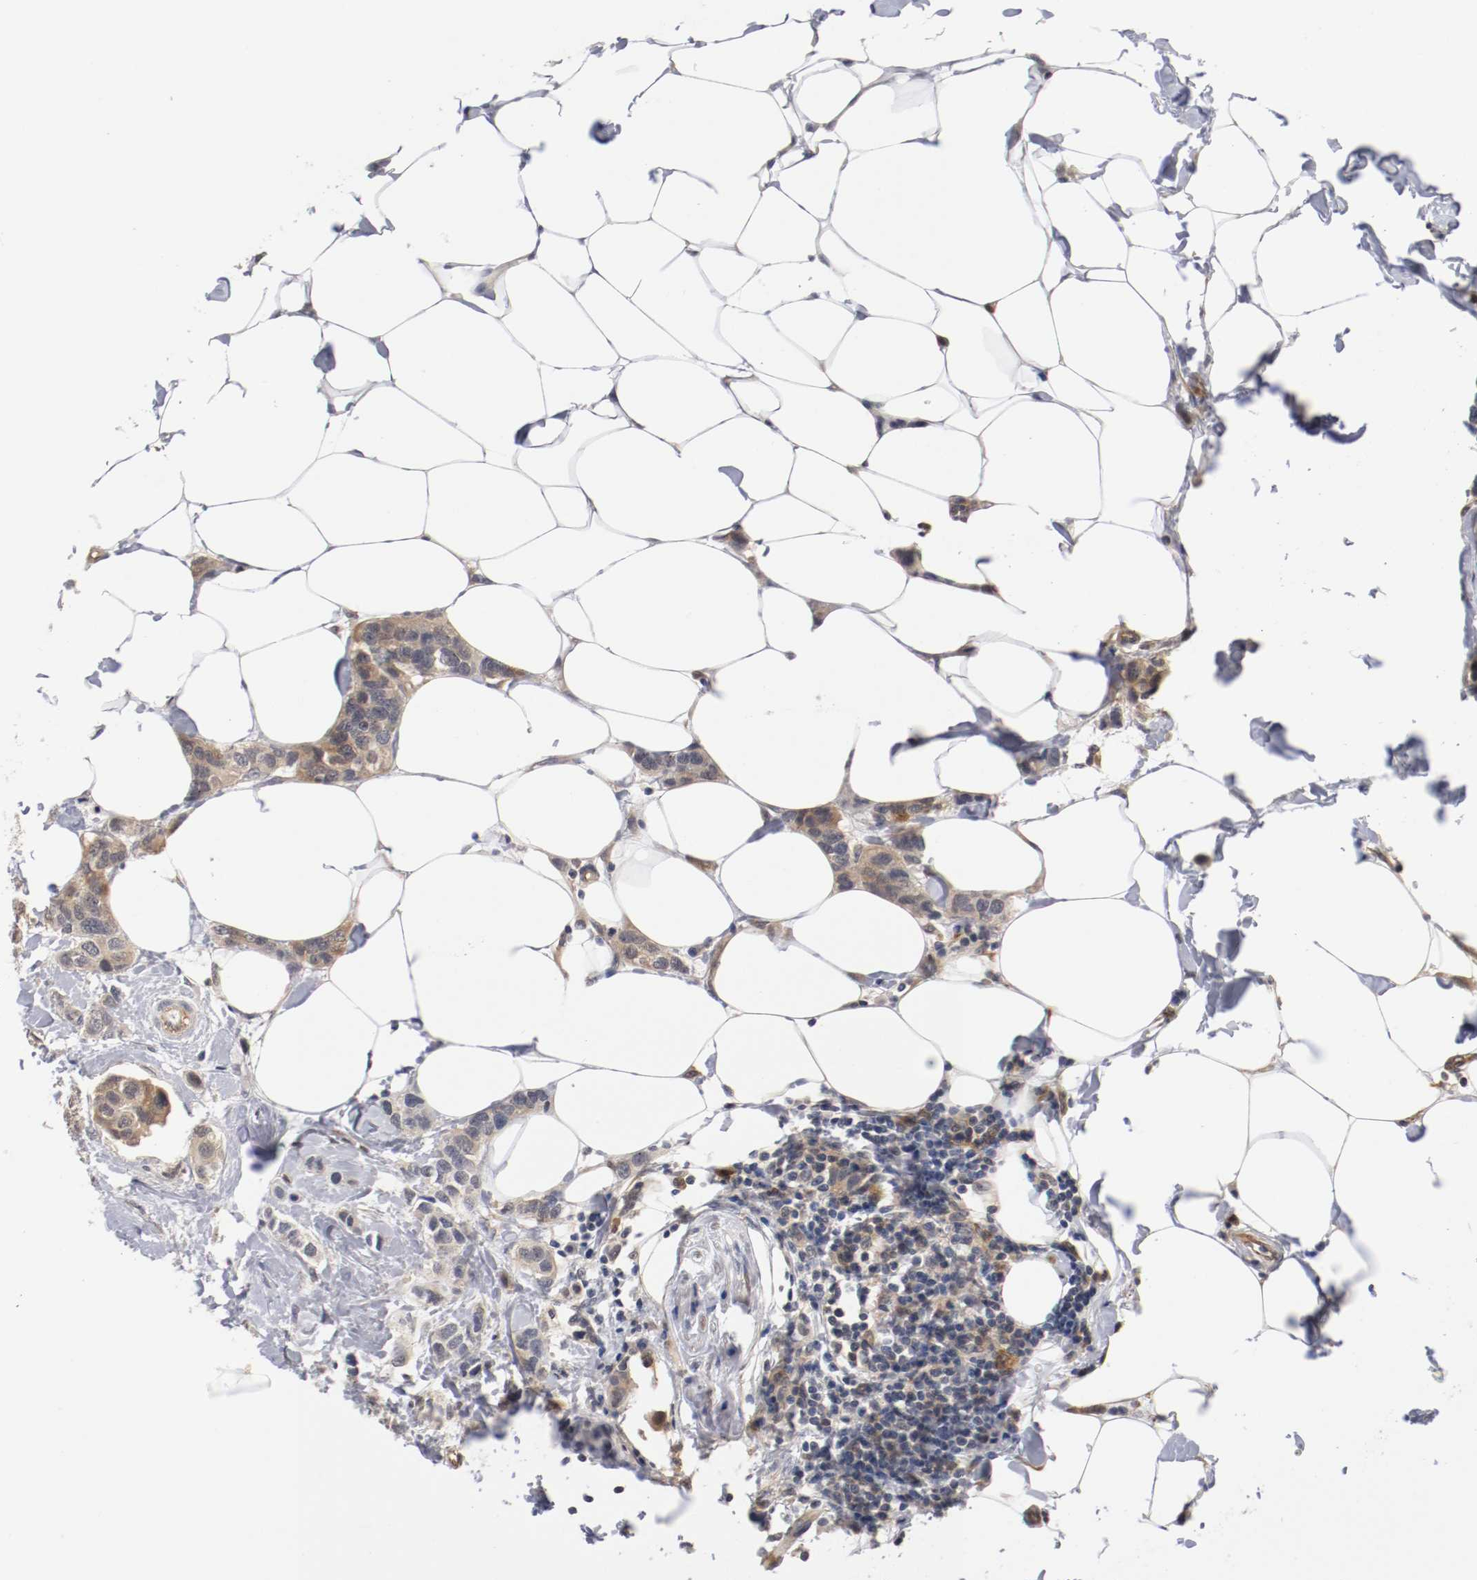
{"staining": {"intensity": "moderate", "quantity": ">75%", "location": "cytoplasmic/membranous,nuclear"}, "tissue": "breast cancer", "cell_type": "Tumor cells", "image_type": "cancer", "snomed": [{"axis": "morphology", "description": "Normal tissue, NOS"}, {"axis": "morphology", "description": "Duct carcinoma"}, {"axis": "topography", "description": "Breast"}], "caption": "Immunohistochemistry (IHC) of human intraductal carcinoma (breast) reveals medium levels of moderate cytoplasmic/membranous and nuclear expression in approximately >75% of tumor cells. (DAB = brown stain, brightfield microscopy at high magnification).", "gene": "RBM23", "patient": {"sex": "female", "age": 50}}